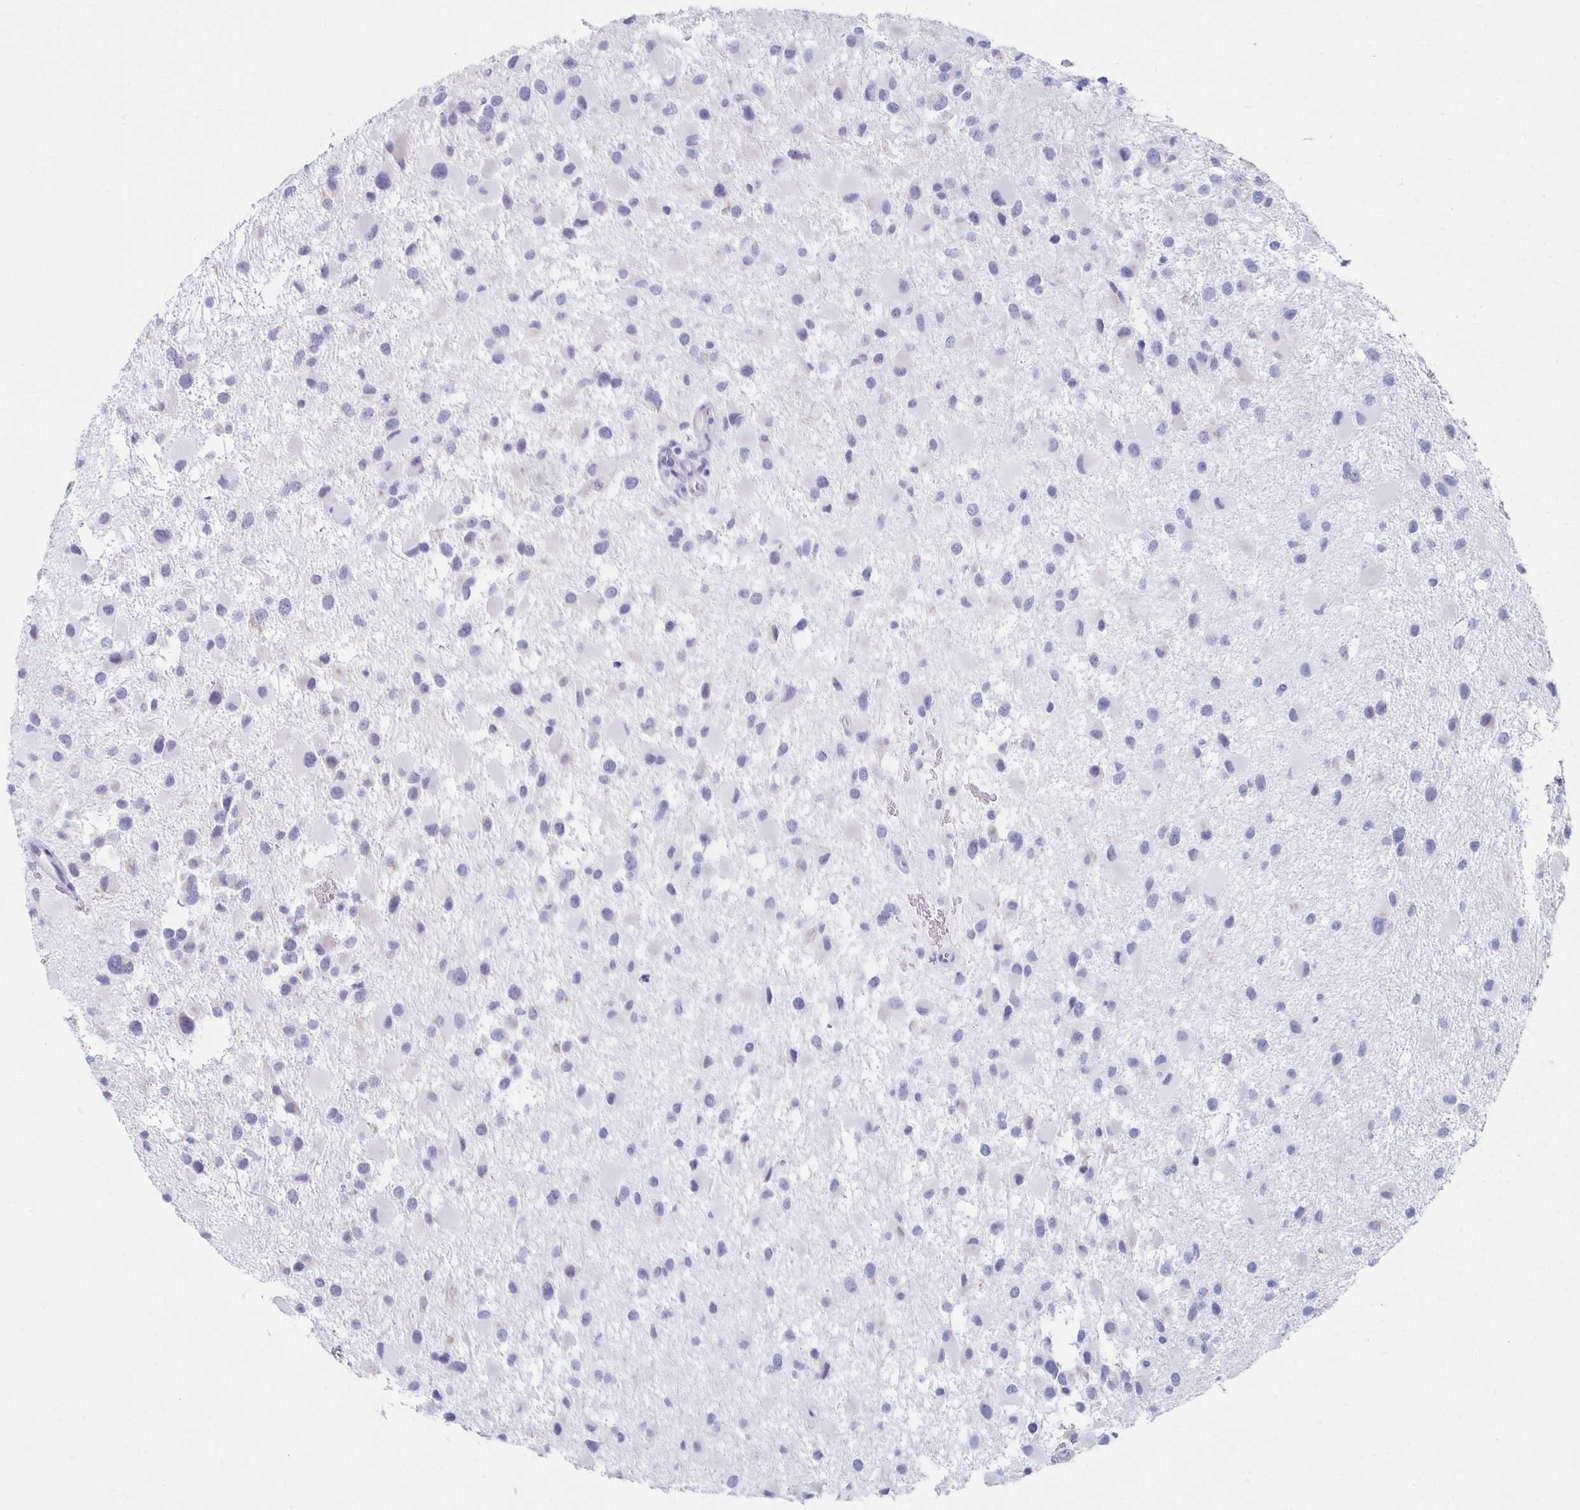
{"staining": {"intensity": "negative", "quantity": "none", "location": "none"}, "tissue": "glioma", "cell_type": "Tumor cells", "image_type": "cancer", "snomed": [{"axis": "morphology", "description": "Glioma, malignant, High grade"}, {"axis": "topography", "description": "Brain"}], "caption": "Immunohistochemical staining of malignant high-grade glioma exhibits no significant expression in tumor cells.", "gene": "TEX44", "patient": {"sex": "female", "age": 40}}